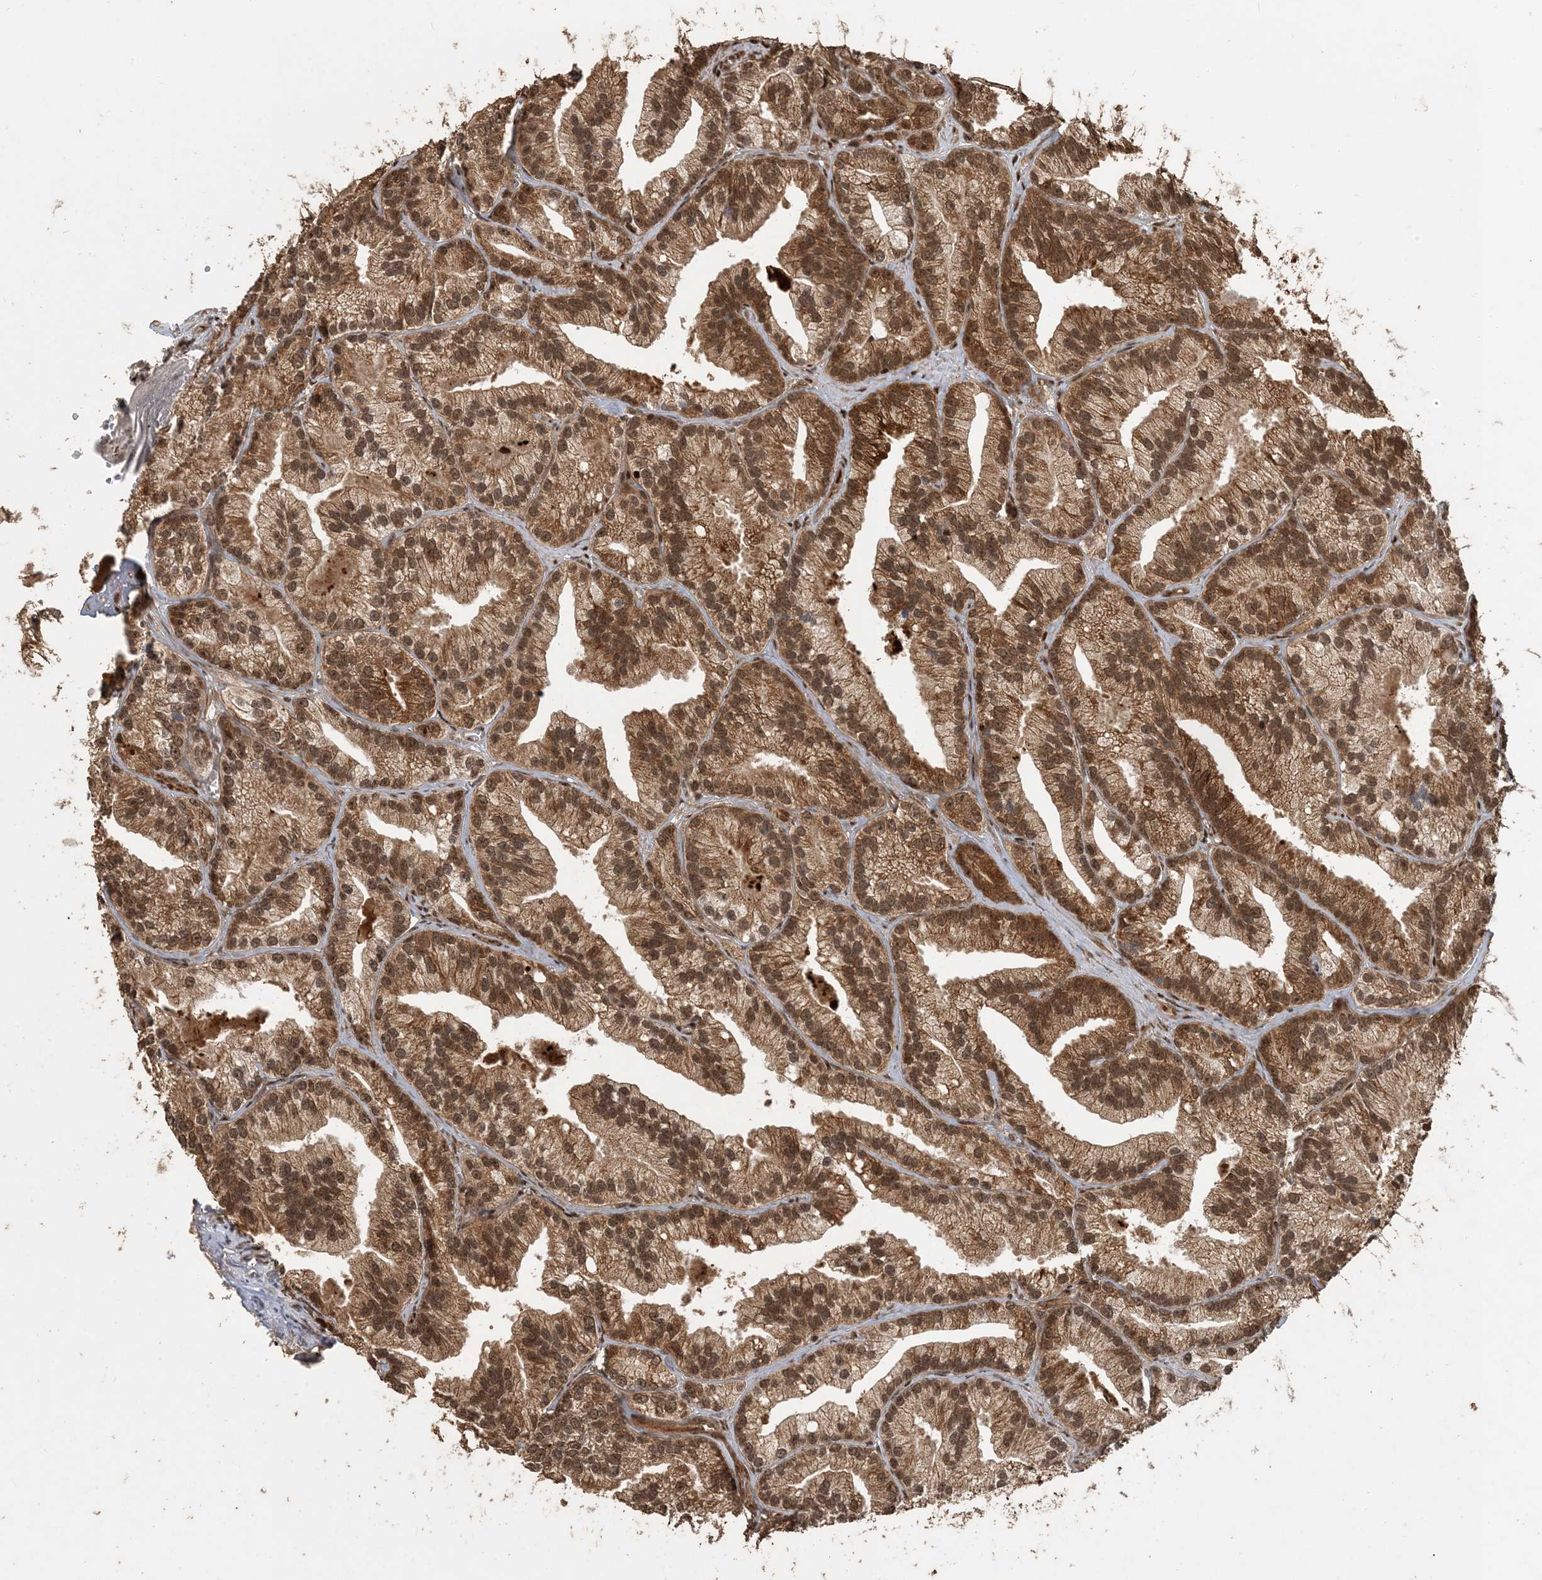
{"staining": {"intensity": "strong", "quantity": ">75%", "location": "cytoplasmic/membranous,nuclear"}, "tissue": "prostate cancer", "cell_type": "Tumor cells", "image_type": "cancer", "snomed": [{"axis": "morphology", "description": "Adenocarcinoma, Low grade"}, {"axis": "topography", "description": "Prostate"}], "caption": "Immunohistochemical staining of prostate adenocarcinoma (low-grade) reveals high levels of strong cytoplasmic/membranous and nuclear protein expression in approximately >75% of tumor cells.", "gene": "ATP13A2", "patient": {"sex": "male", "age": 89}}